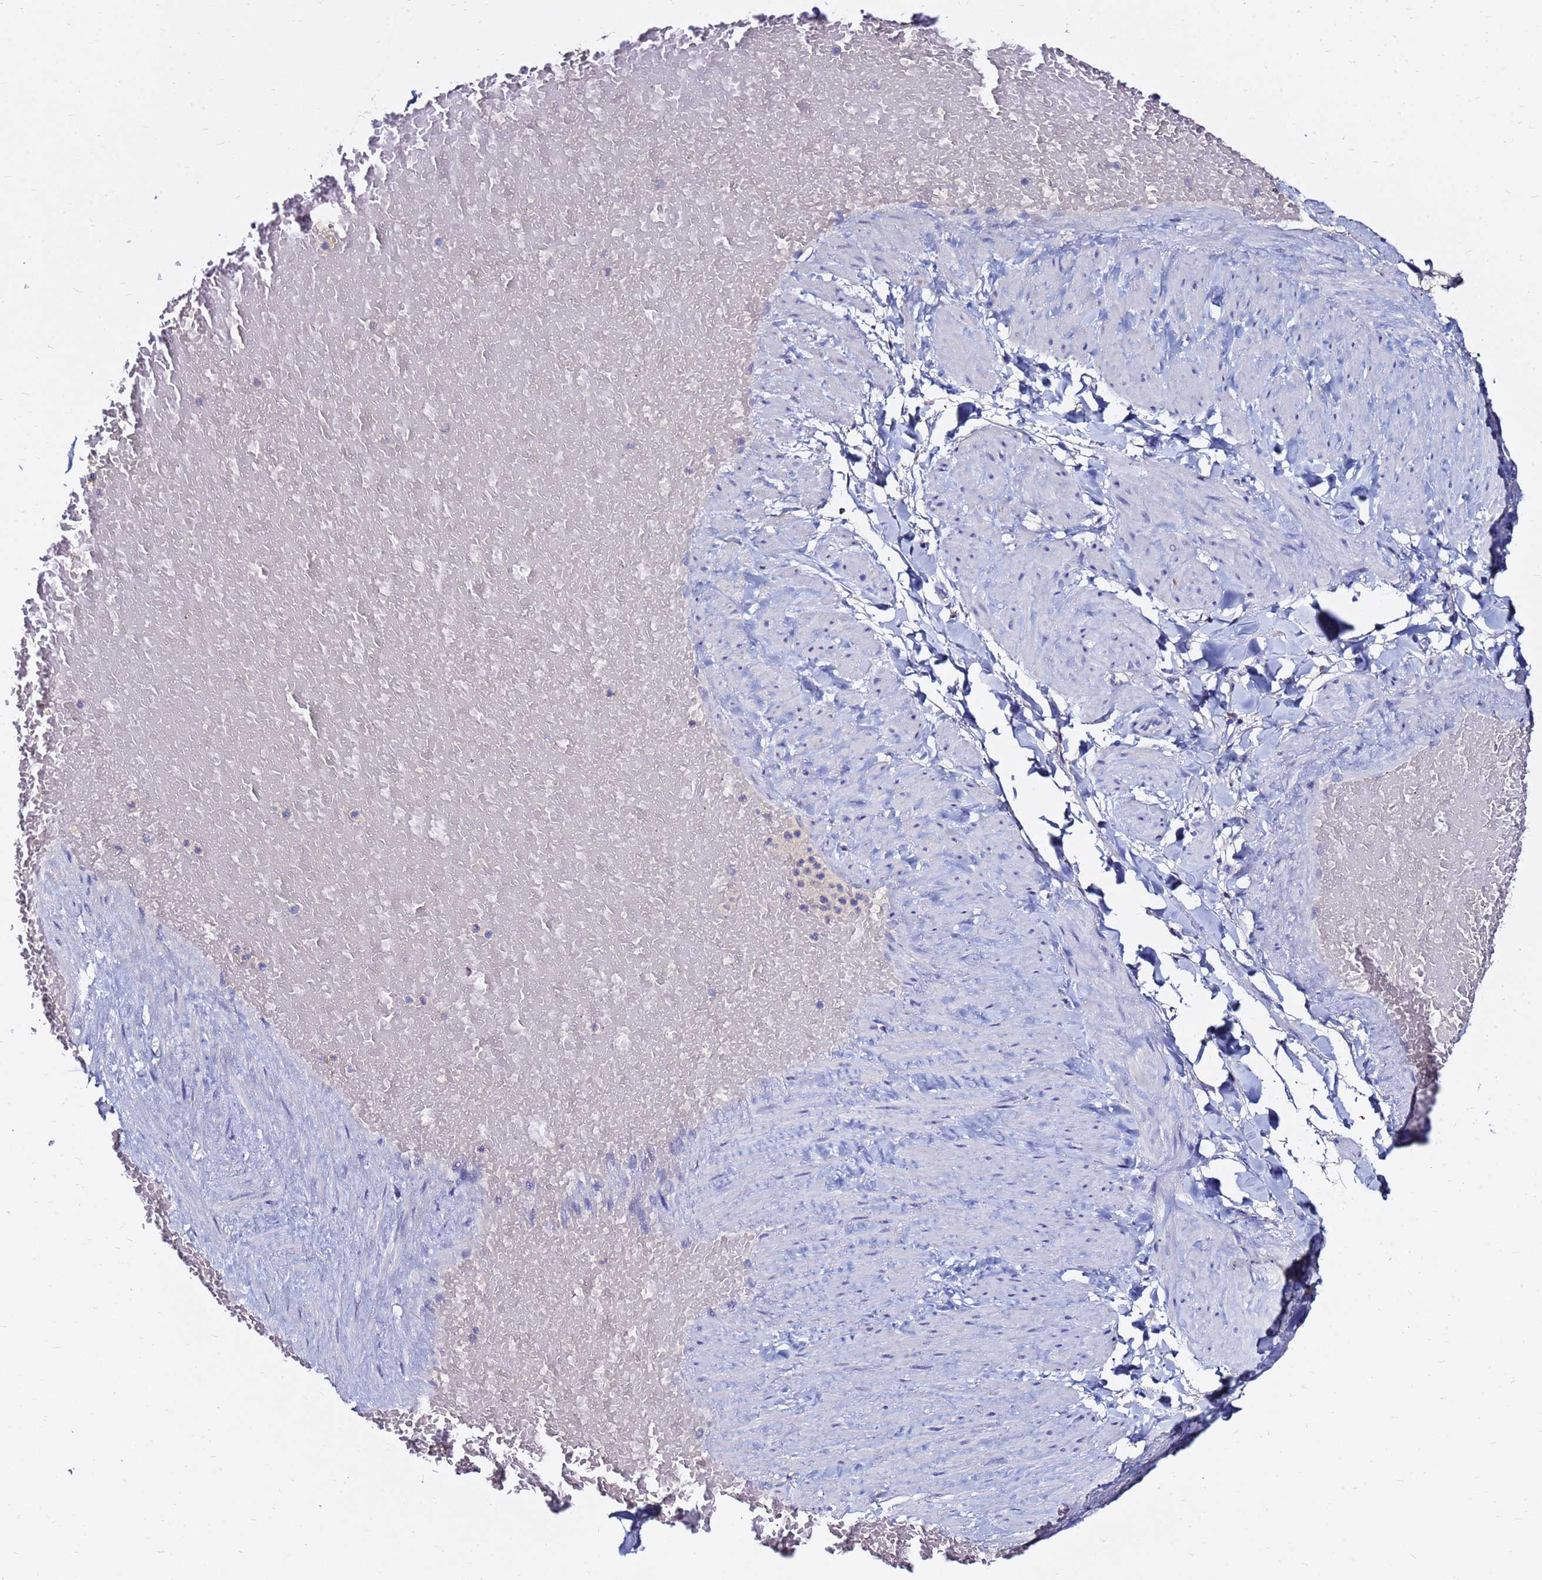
{"staining": {"intensity": "weak", "quantity": "25%-75%", "location": "cytoplasmic/membranous"}, "tissue": "adipose tissue", "cell_type": "Adipocytes", "image_type": "normal", "snomed": [{"axis": "morphology", "description": "Normal tissue, NOS"}, {"axis": "topography", "description": "Soft tissue"}, {"axis": "topography", "description": "Vascular tissue"}], "caption": "Brown immunohistochemical staining in unremarkable human adipose tissue displays weak cytoplasmic/membranous expression in approximately 25%-75% of adipocytes. The protein of interest is stained brown, and the nuclei are stained in blue (DAB IHC with brightfield microscopy, high magnification).", "gene": "FAM183A", "patient": {"sex": "male", "age": 54}}